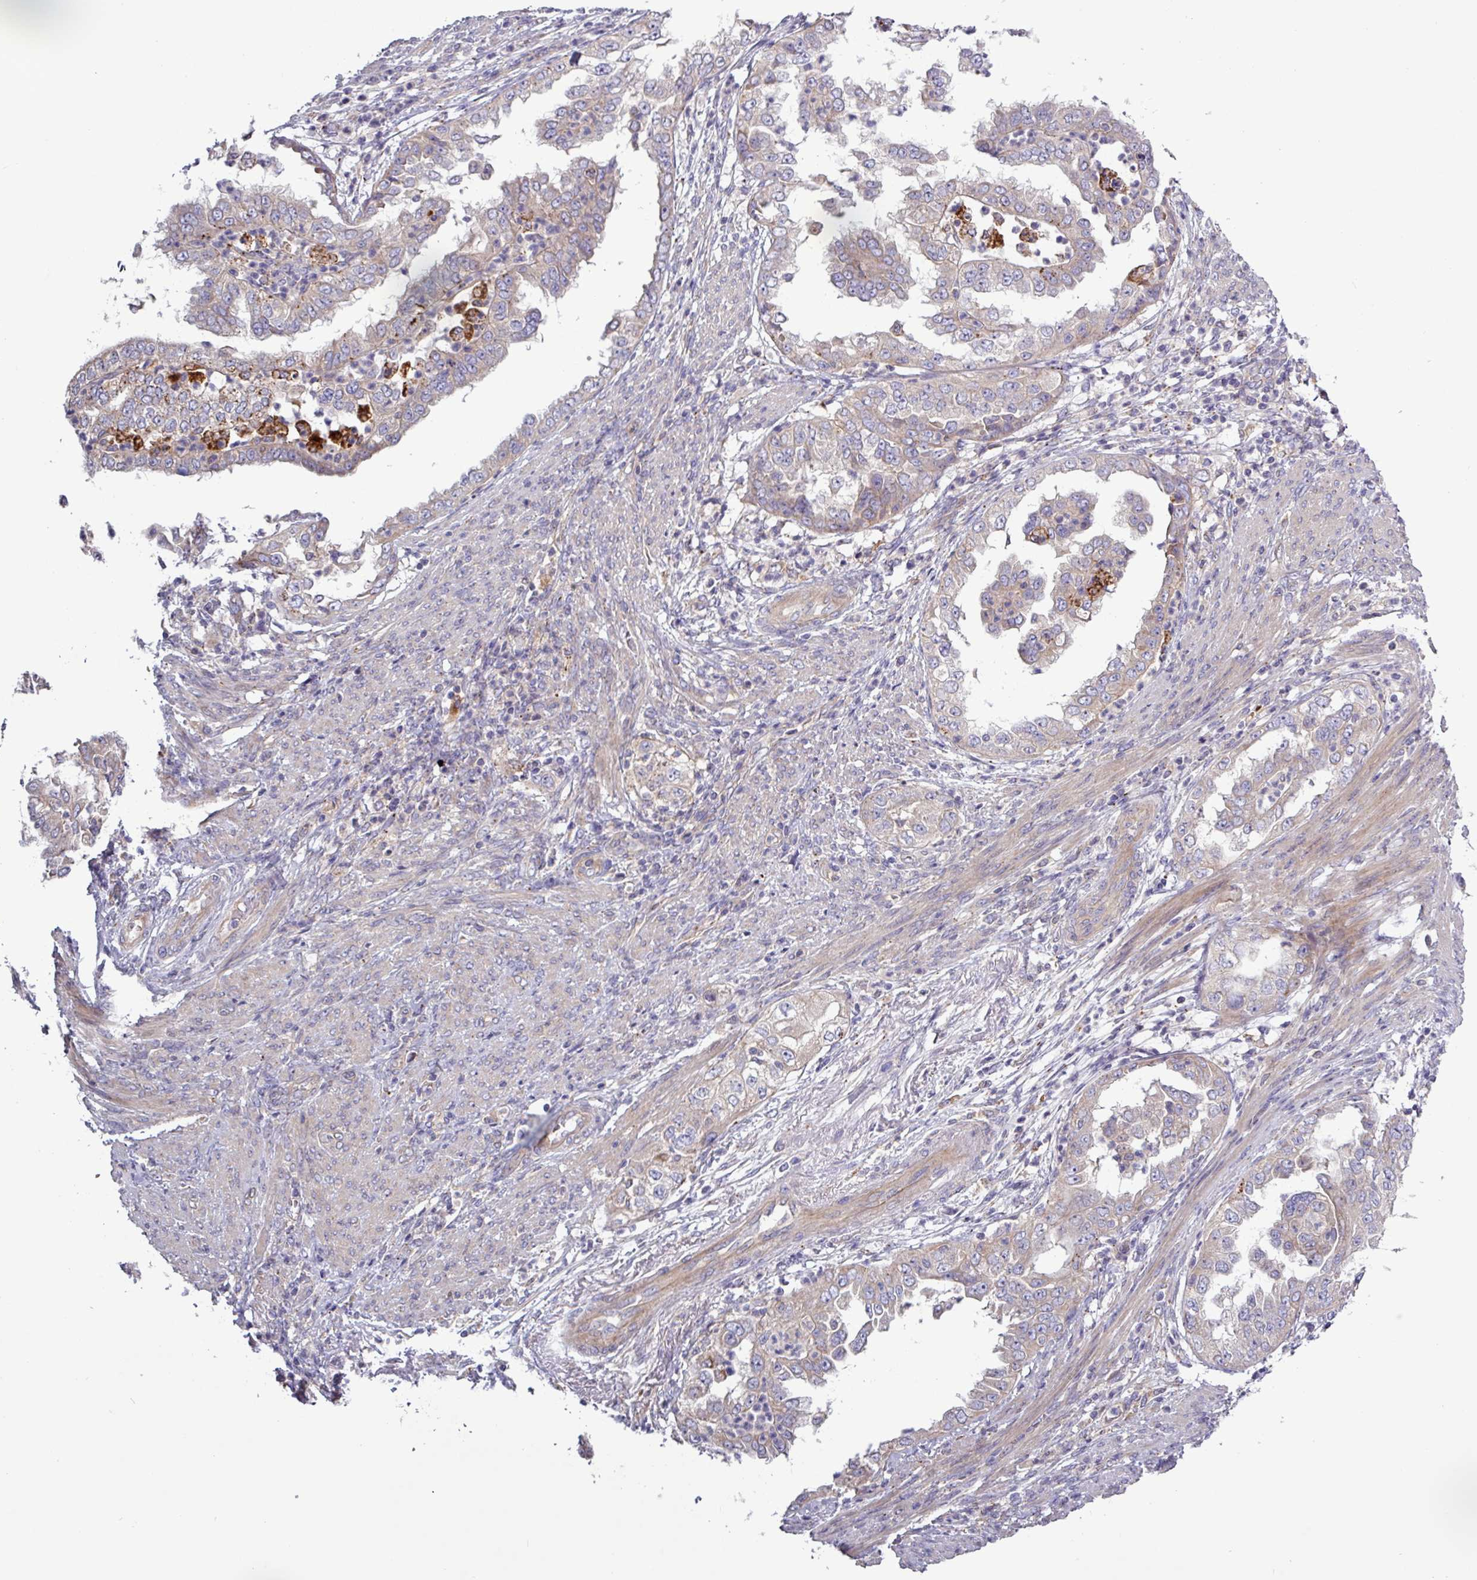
{"staining": {"intensity": "moderate", "quantity": "<25%", "location": "cytoplasmic/membranous"}, "tissue": "endometrial cancer", "cell_type": "Tumor cells", "image_type": "cancer", "snomed": [{"axis": "morphology", "description": "Adenocarcinoma, NOS"}, {"axis": "topography", "description": "Endometrium"}], "caption": "Endometrial adenocarcinoma tissue displays moderate cytoplasmic/membranous positivity in about <25% of tumor cells, visualized by immunohistochemistry. Ihc stains the protein in brown and the nuclei are stained blue.", "gene": "PLIN2", "patient": {"sex": "female", "age": 85}}